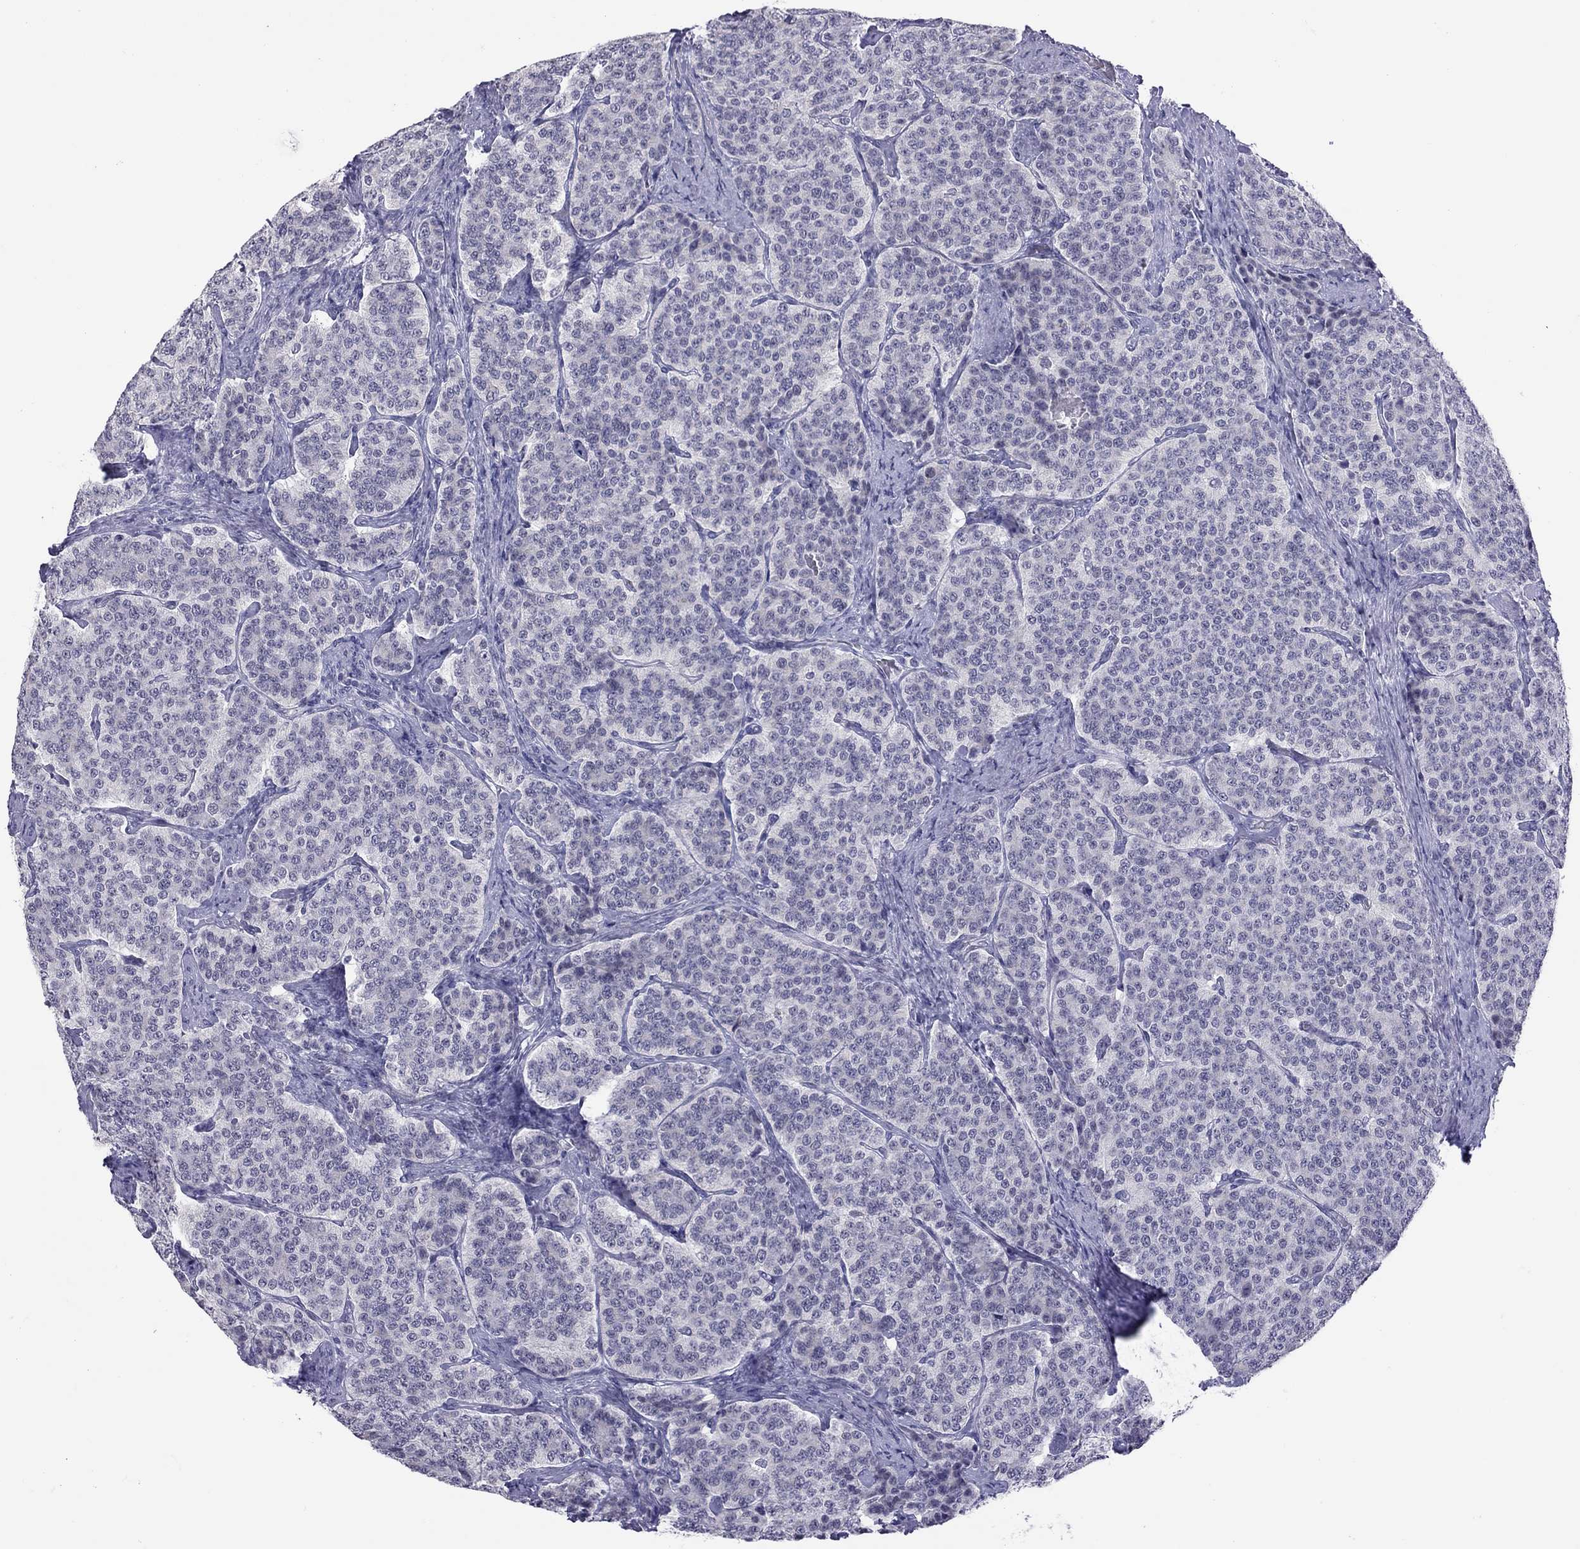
{"staining": {"intensity": "negative", "quantity": "none", "location": "none"}, "tissue": "carcinoid", "cell_type": "Tumor cells", "image_type": "cancer", "snomed": [{"axis": "morphology", "description": "Carcinoid, malignant, NOS"}, {"axis": "topography", "description": "Small intestine"}], "caption": "Carcinoid was stained to show a protein in brown. There is no significant staining in tumor cells.", "gene": "JHY", "patient": {"sex": "female", "age": 58}}